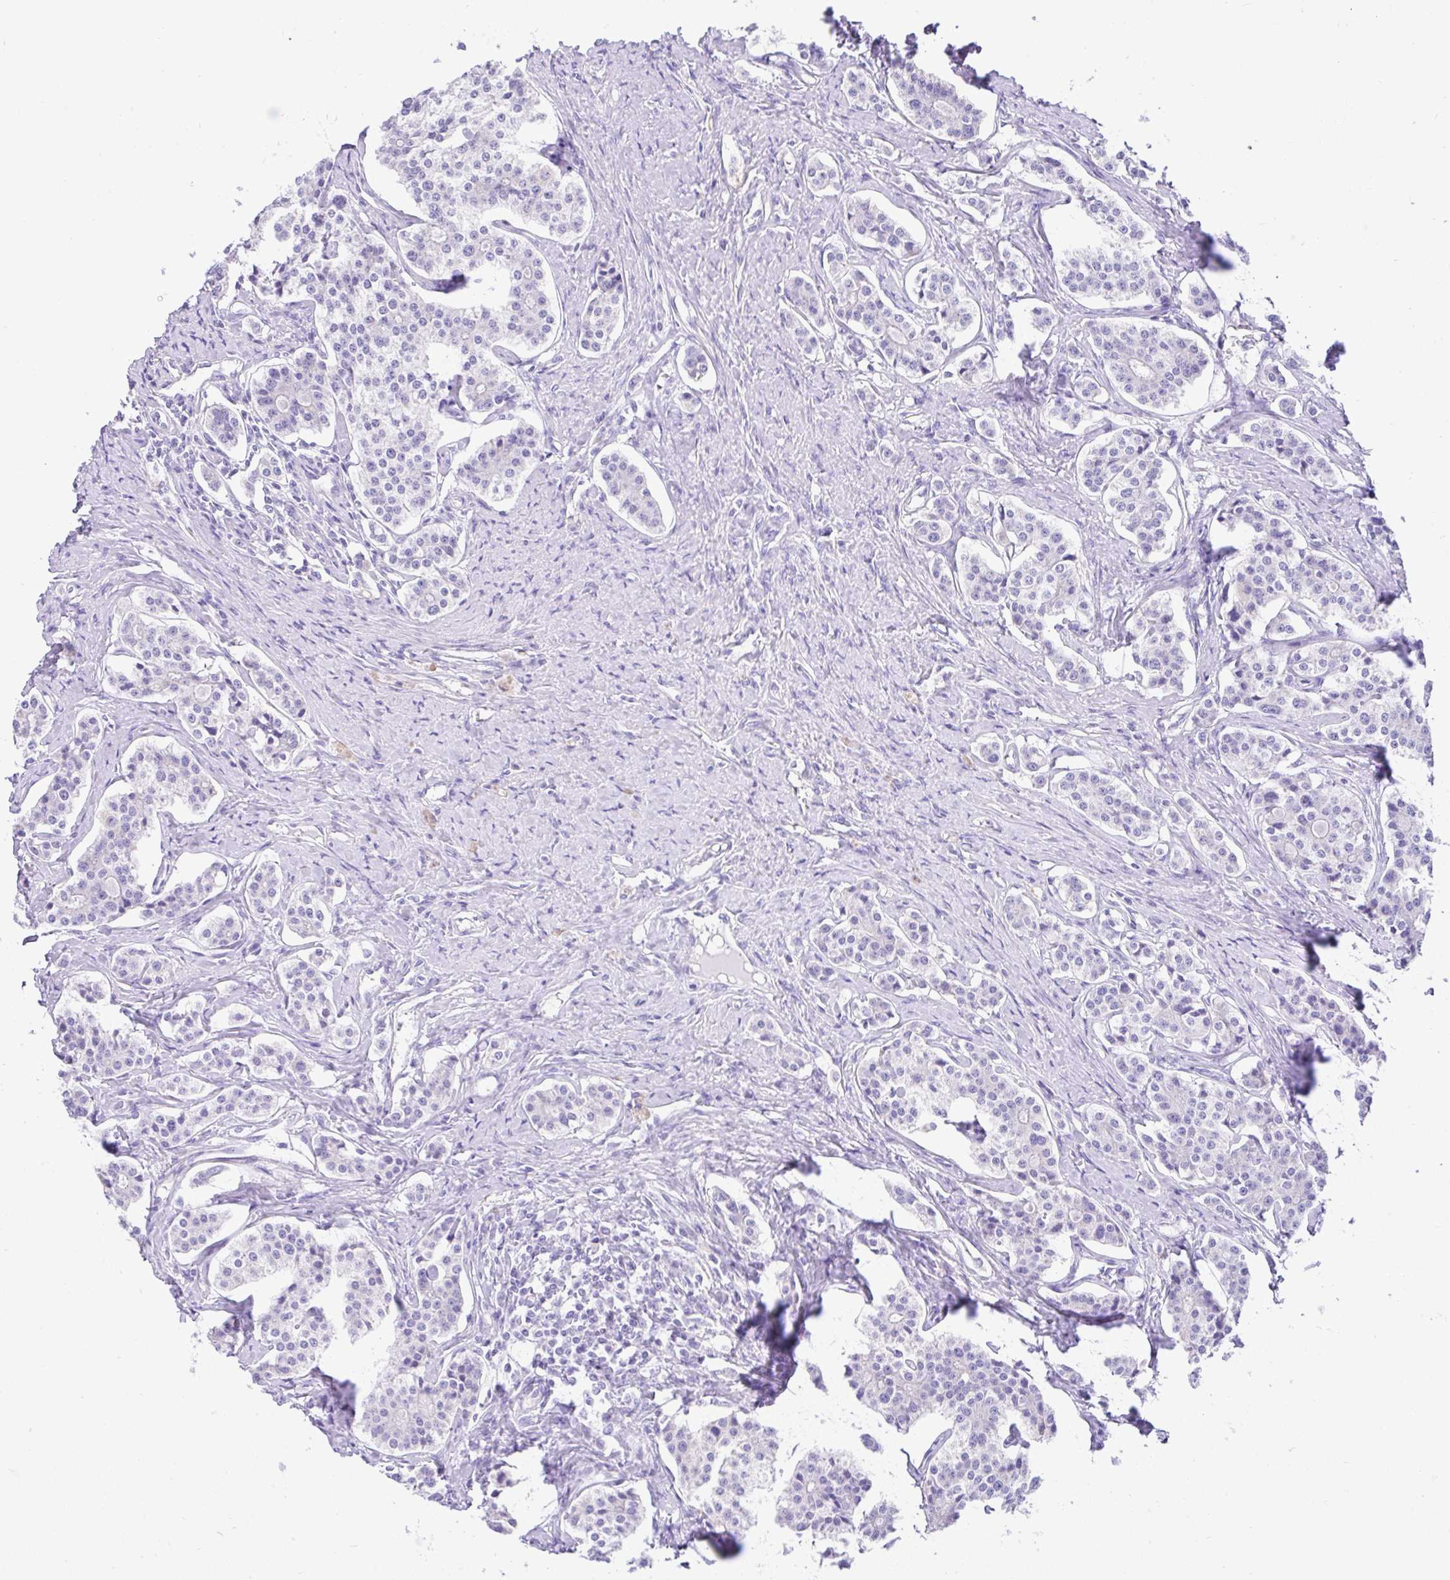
{"staining": {"intensity": "negative", "quantity": "none", "location": "none"}, "tissue": "carcinoid", "cell_type": "Tumor cells", "image_type": "cancer", "snomed": [{"axis": "morphology", "description": "Carcinoid, malignant, NOS"}, {"axis": "topography", "description": "Small intestine"}], "caption": "This is an immunohistochemistry image of human carcinoid. There is no expression in tumor cells.", "gene": "SLC13A1", "patient": {"sex": "male", "age": 63}}